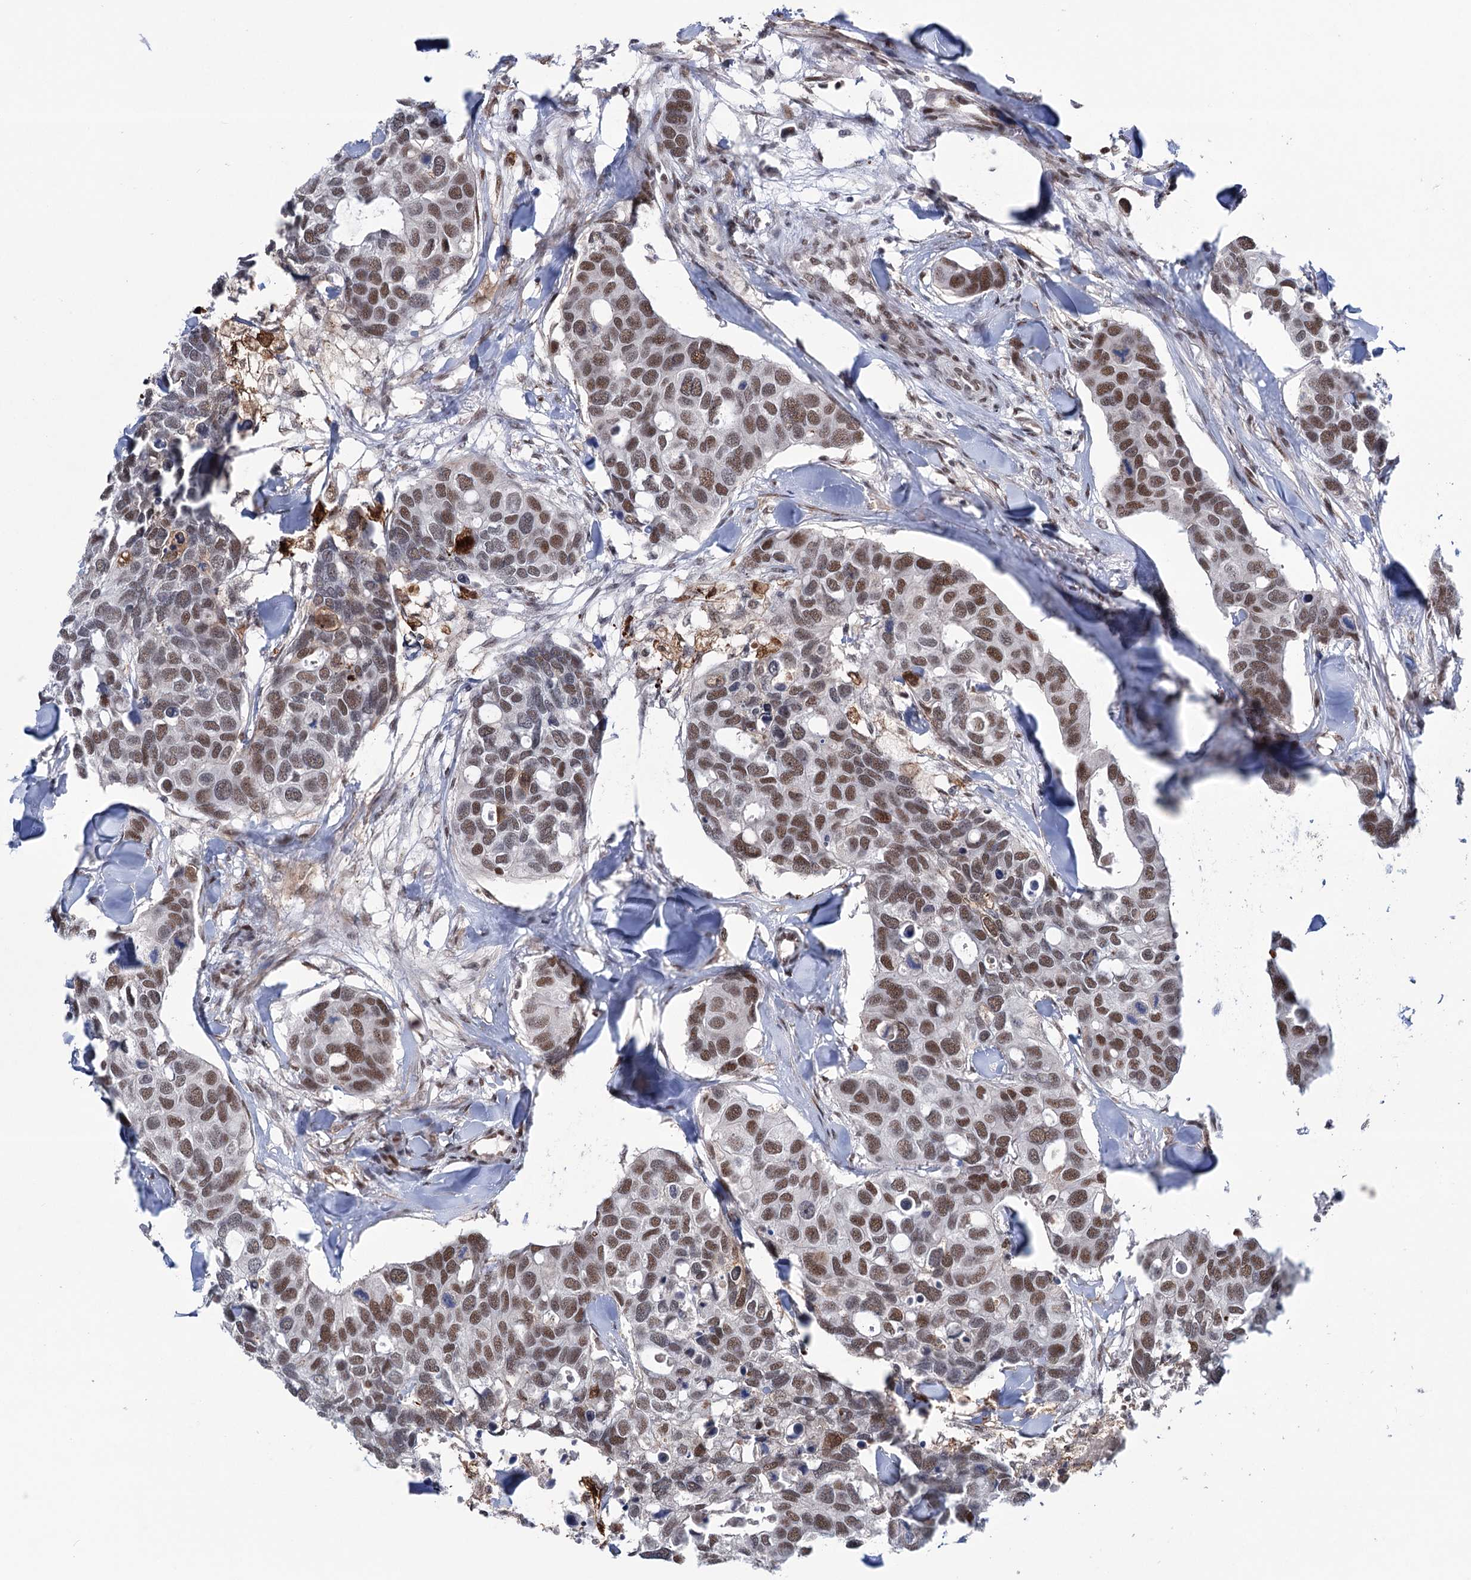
{"staining": {"intensity": "moderate", "quantity": ">75%", "location": "nuclear"}, "tissue": "breast cancer", "cell_type": "Tumor cells", "image_type": "cancer", "snomed": [{"axis": "morphology", "description": "Duct carcinoma"}, {"axis": "topography", "description": "Breast"}], "caption": "Moderate nuclear staining for a protein is present in about >75% of tumor cells of breast cancer (intraductal carcinoma) using IHC.", "gene": "FAM53A", "patient": {"sex": "female", "age": 83}}